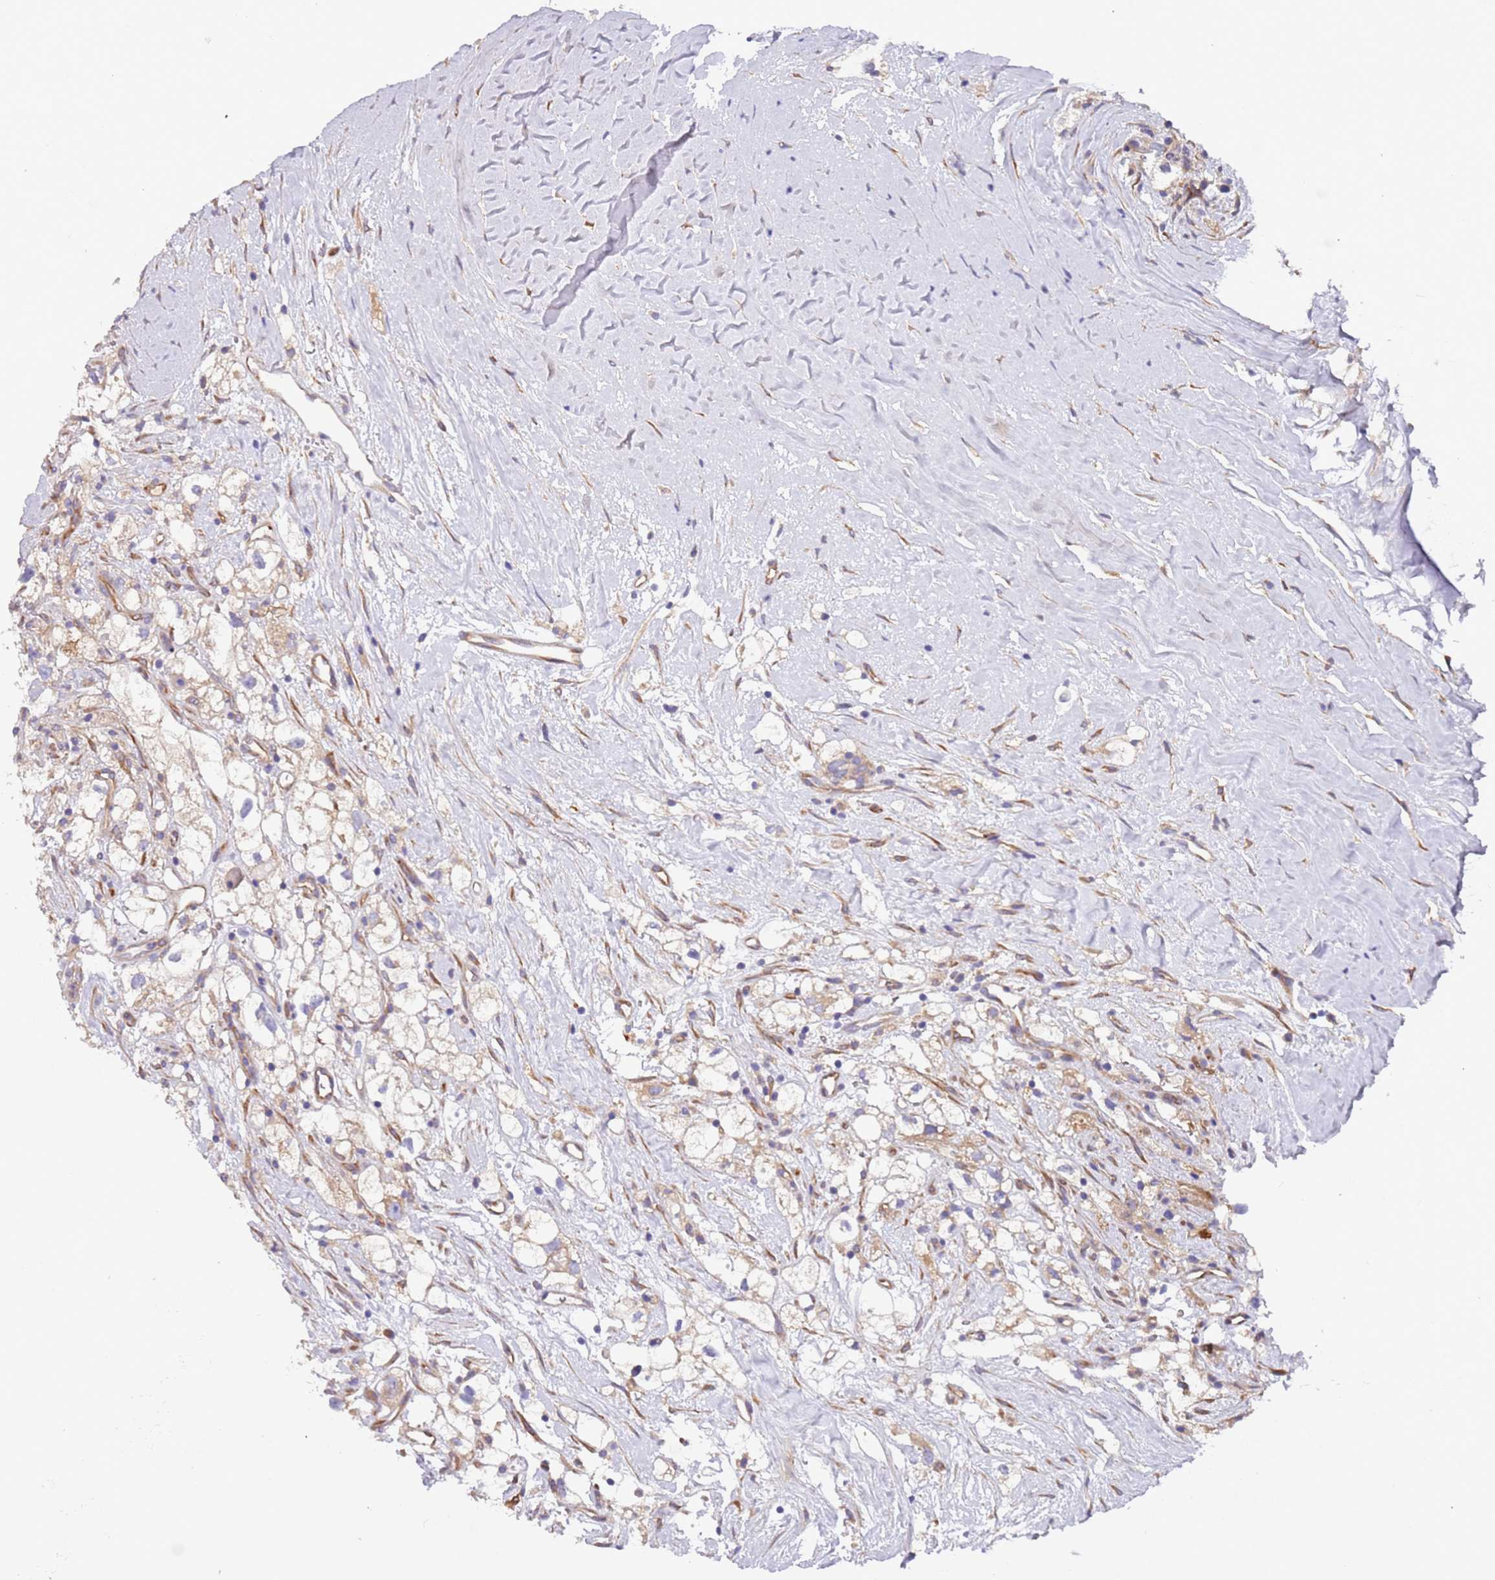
{"staining": {"intensity": "negative", "quantity": "none", "location": "none"}, "tissue": "renal cancer", "cell_type": "Tumor cells", "image_type": "cancer", "snomed": [{"axis": "morphology", "description": "Adenocarcinoma, NOS"}, {"axis": "topography", "description": "Kidney"}], "caption": "IHC photomicrograph of neoplastic tissue: renal cancer (adenocarcinoma) stained with DAB (3,3'-diaminobenzidine) shows no significant protein staining in tumor cells.", "gene": "LAMB4", "patient": {"sex": "male", "age": 59}}